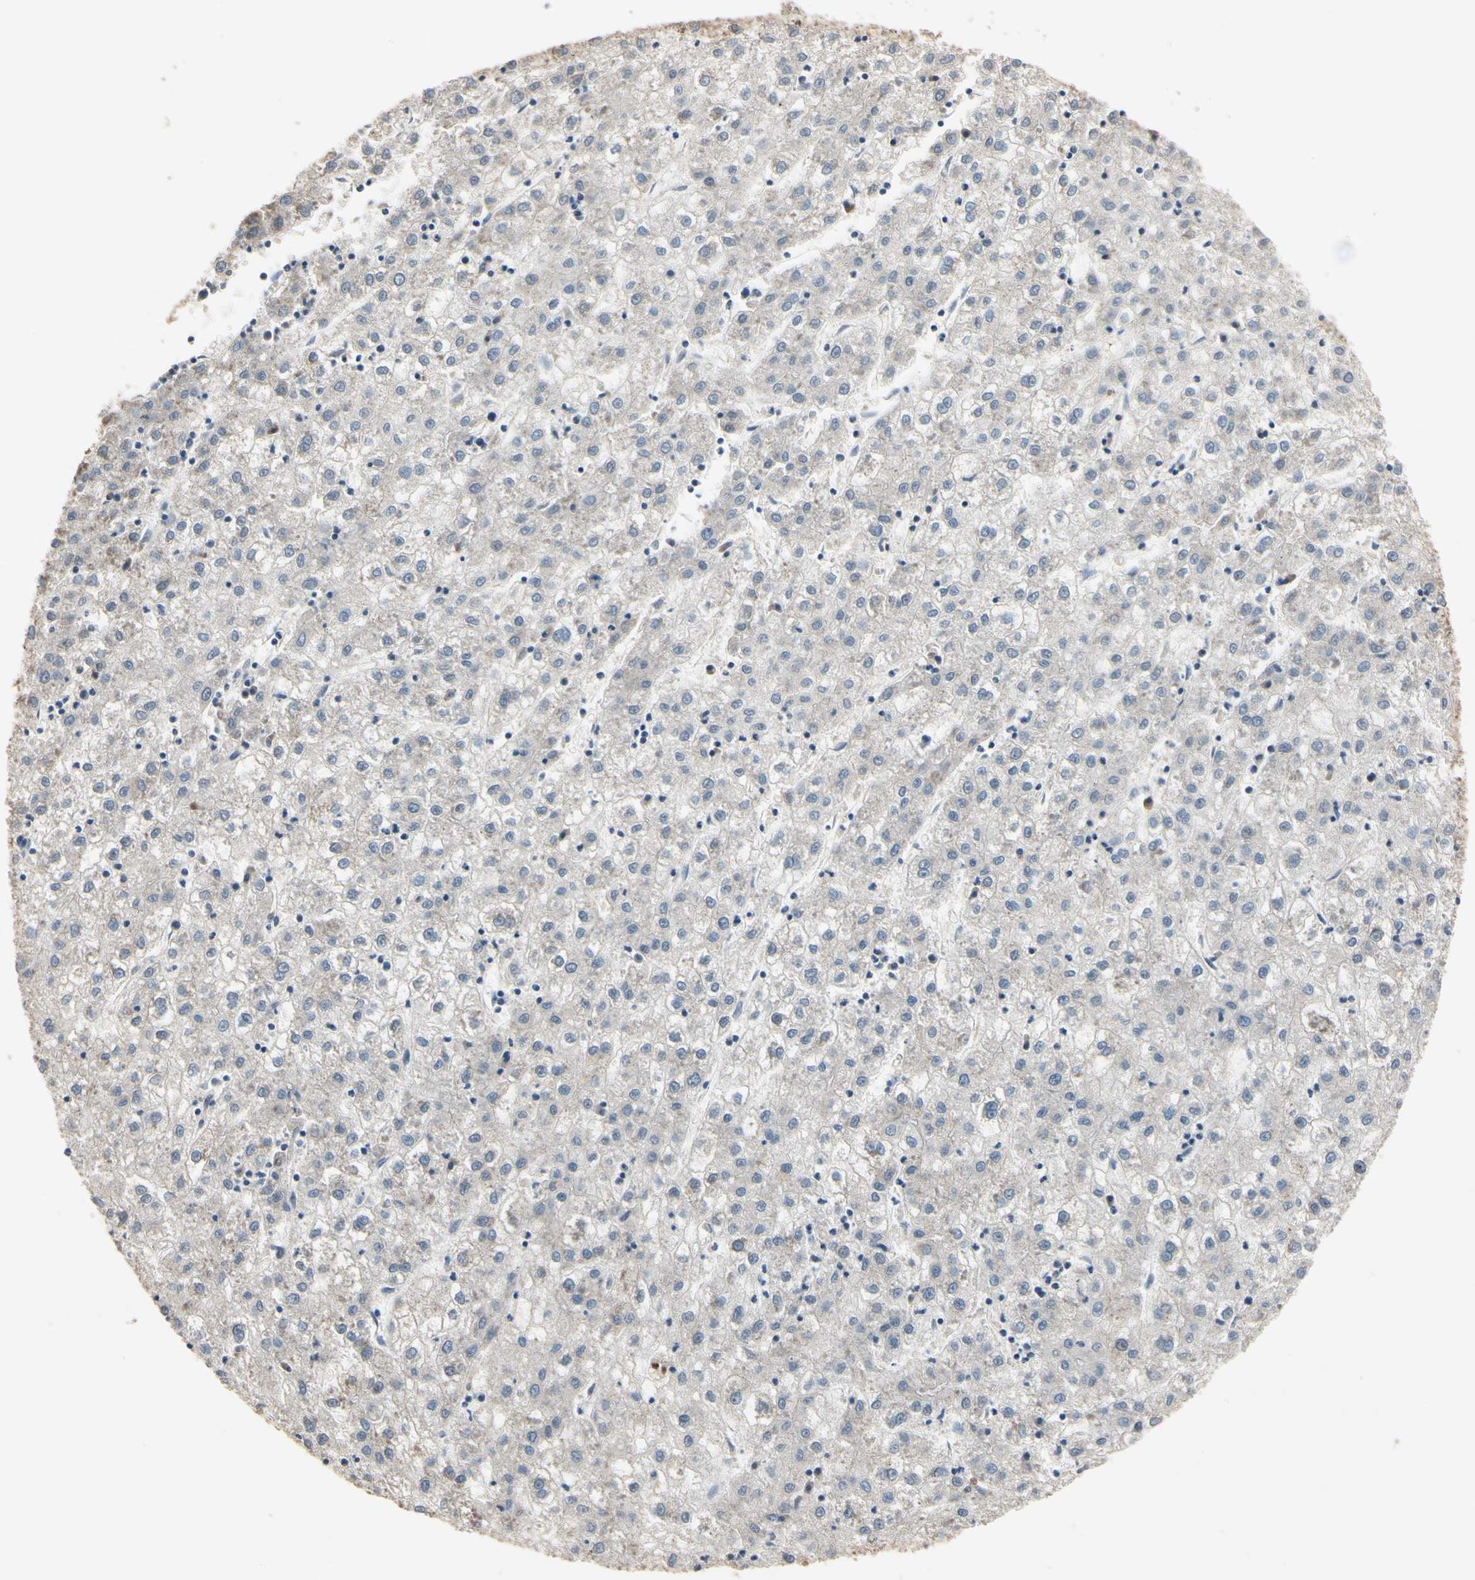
{"staining": {"intensity": "negative", "quantity": "none", "location": "none"}, "tissue": "liver cancer", "cell_type": "Tumor cells", "image_type": "cancer", "snomed": [{"axis": "morphology", "description": "Carcinoma, Hepatocellular, NOS"}, {"axis": "topography", "description": "Liver"}], "caption": "High magnification brightfield microscopy of liver cancer (hepatocellular carcinoma) stained with DAB (3,3'-diaminobenzidine) (brown) and counterstained with hematoxylin (blue): tumor cells show no significant positivity.", "gene": "CGREF1", "patient": {"sex": "male", "age": 72}}